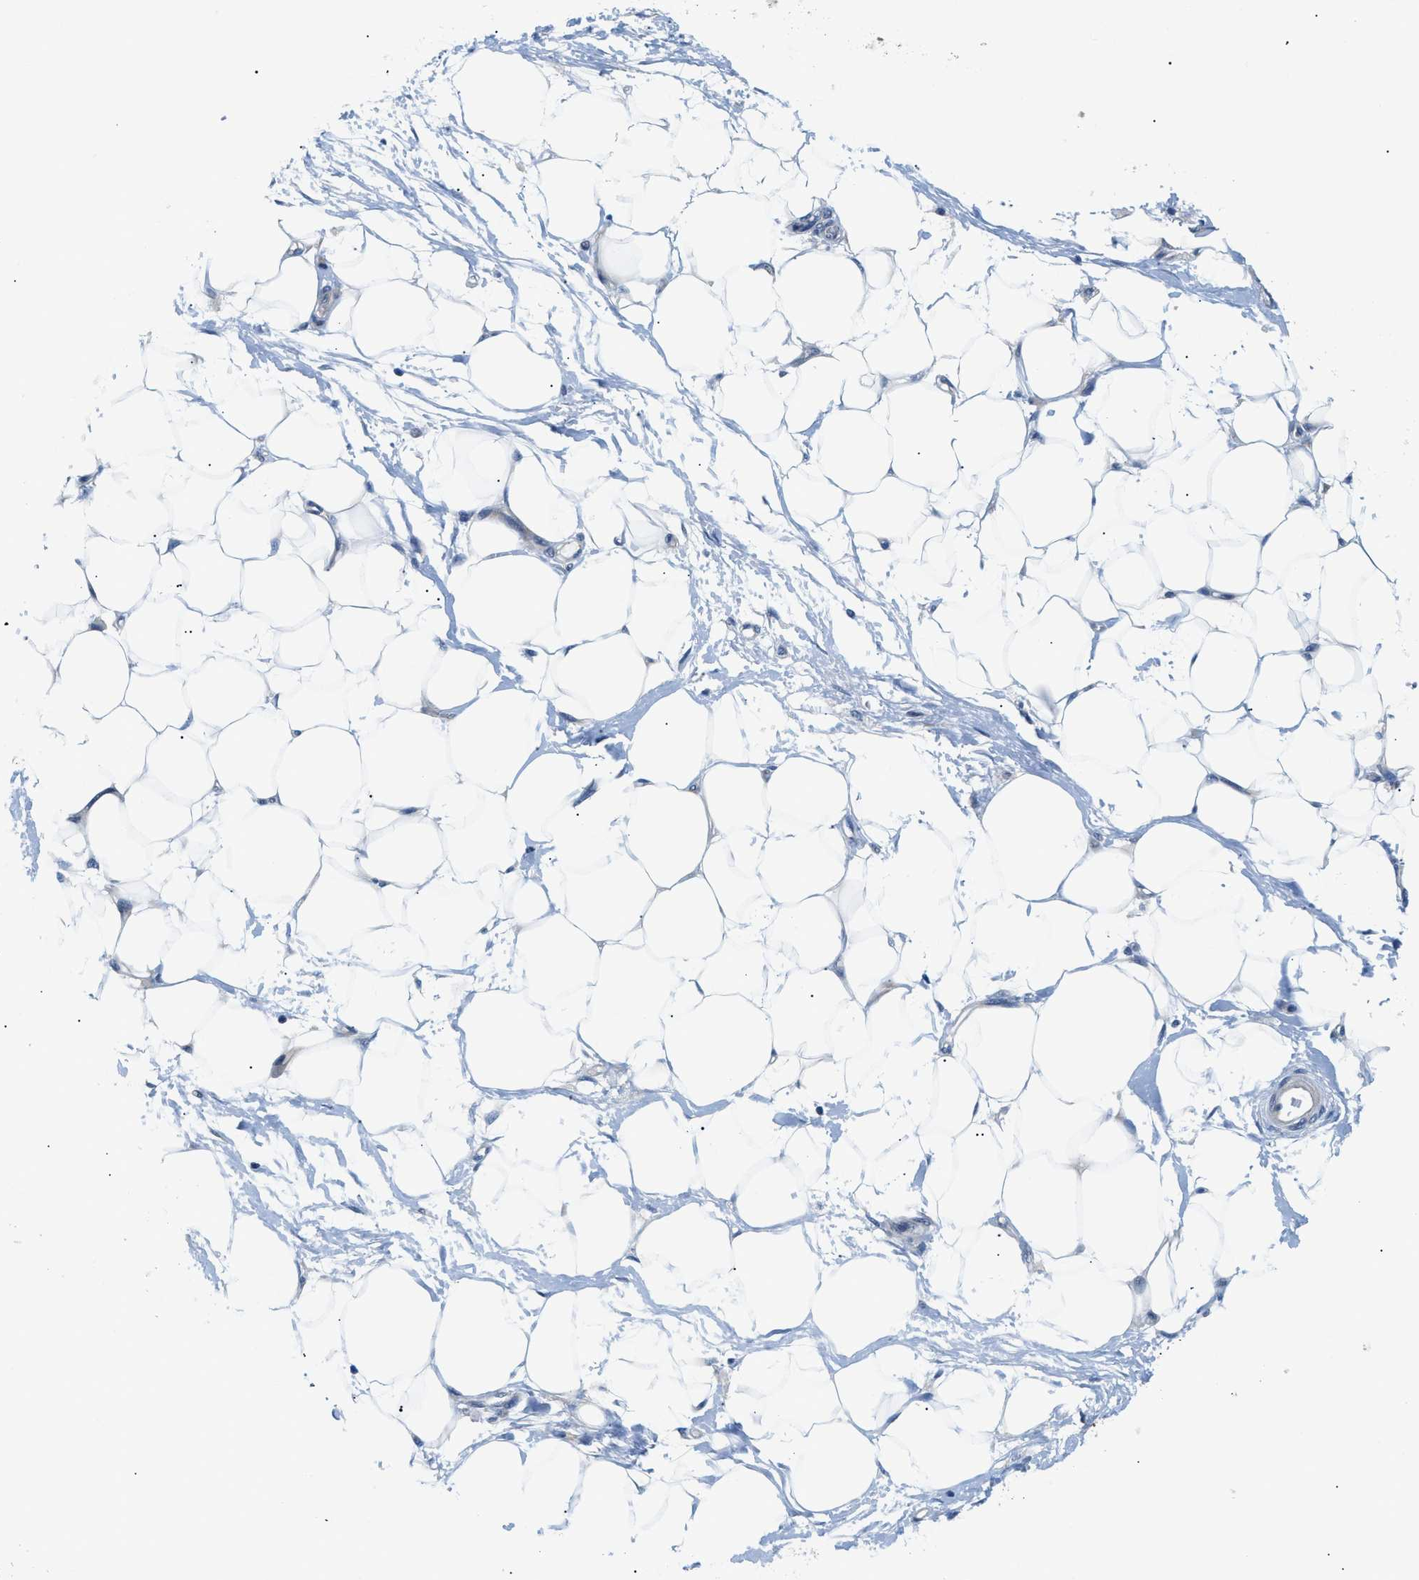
{"staining": {"intensity": "negative", "quantity": "none", "location": "none"}, "tissue": "adipose tissue", "cell_type": "Adipocytes", "image_type": "normal", "snomed": [{"axis": "morphology", "description": "Normal tissue, NOS"}, {"axis": "morphology", "description": "Urothelial carcinoma, High grade"}, {"axis": "topography", "description": "Vascular tissue"}, {"axis": "topography", "description": "Urinary bladder"}], "caption": "A micrograph of adipose tissue stained for a protein shows no brown staining in adipocytes.", "gene": "FDCSP", "patient": {"sex": "female", "age": 56}}